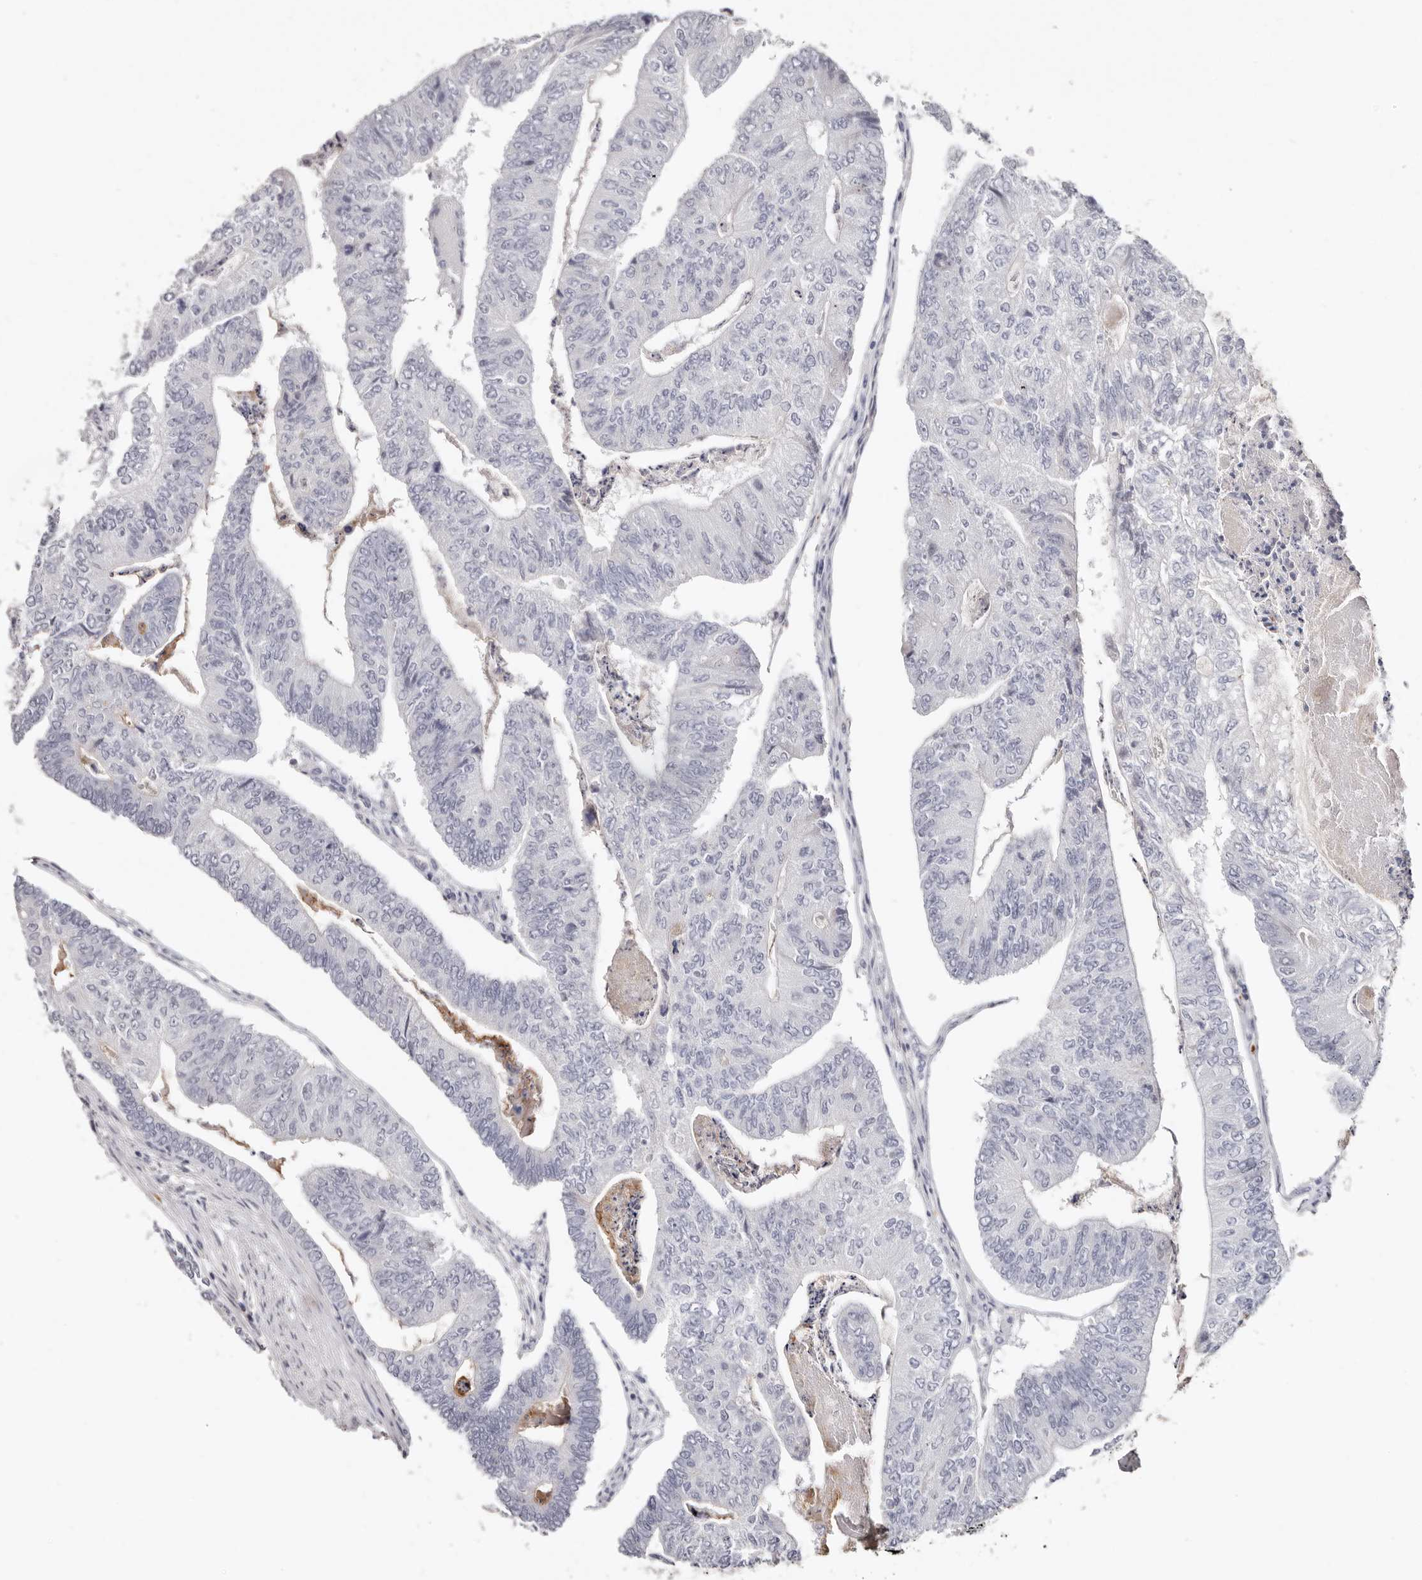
{"staining": {"intensity": "negative", "quantity": "none", "location": "none"}, "tissue": "colorectal cancer", "cell_type": "Tumor cells", "image_type": "cancer", "snomed": [{"axis": "morphology", "description": "Adenocarcinoma, NOS"}, {"axis": "topography", "description": "Colon"}], "caption": "Adenocarcinoma (colorectal) was stained to show a protein in brown. There is no significant positivity in tumor cells.", "gene": "PKDCC", "patient": {"sex": "female", "age": 67}}